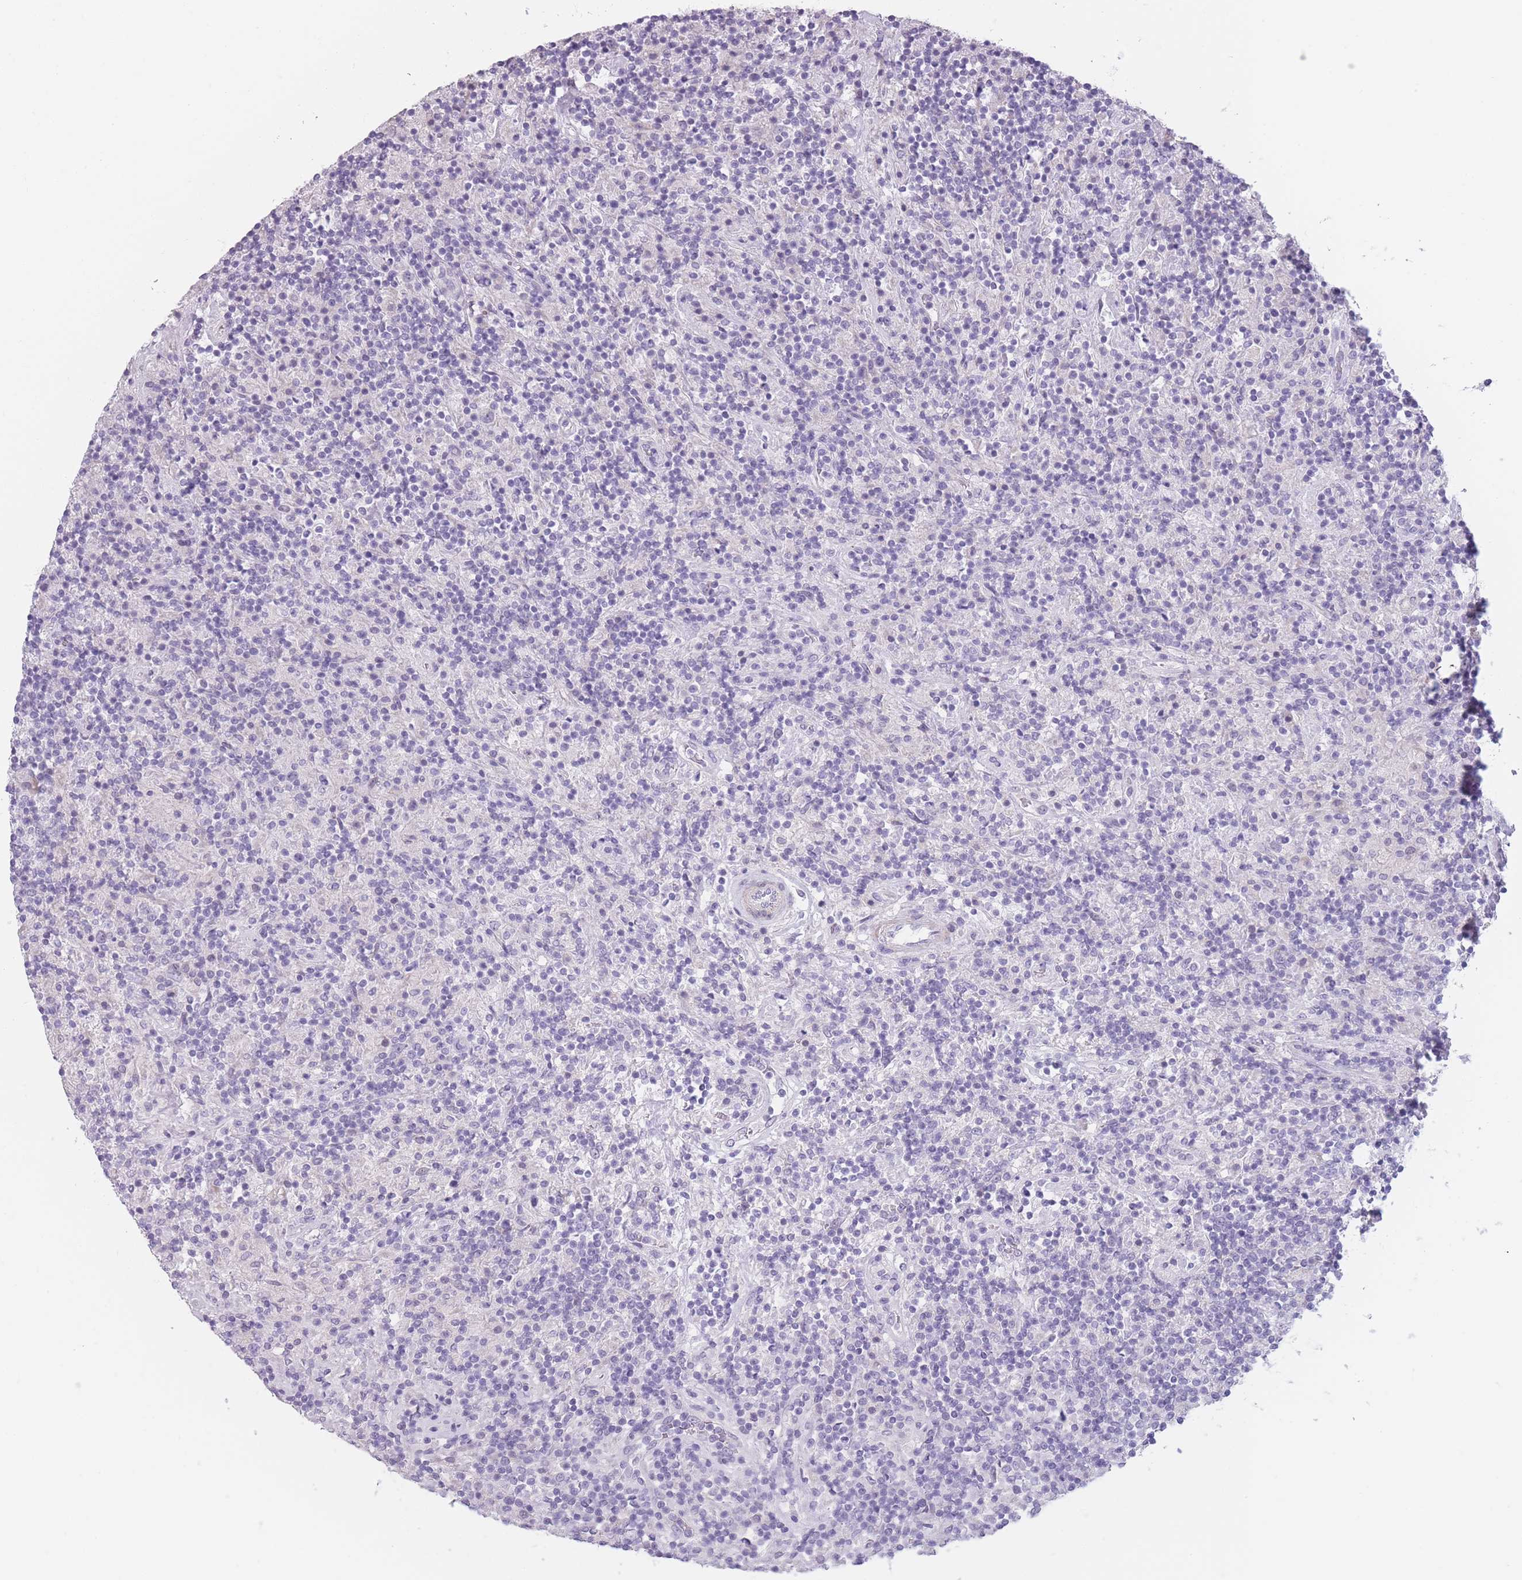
{"staining": {"intensity": "negative", "quantity": "none", "location": "none"}, "tissue": "lymphoma", "cell_type": "Tumor cells", "image_type": "cancer", "snomed": [{"axis": "morphology", "description": "Hodgkin's disease, NOS"}, {"axis": "topography", "description": "Lymph node"}], "caption": "Immunohistochemistry of Hodgkin's disease reveals no staining in tumor cells.", "gene": "TMEM236", "patient": {"sex": "male", "age": 70}}